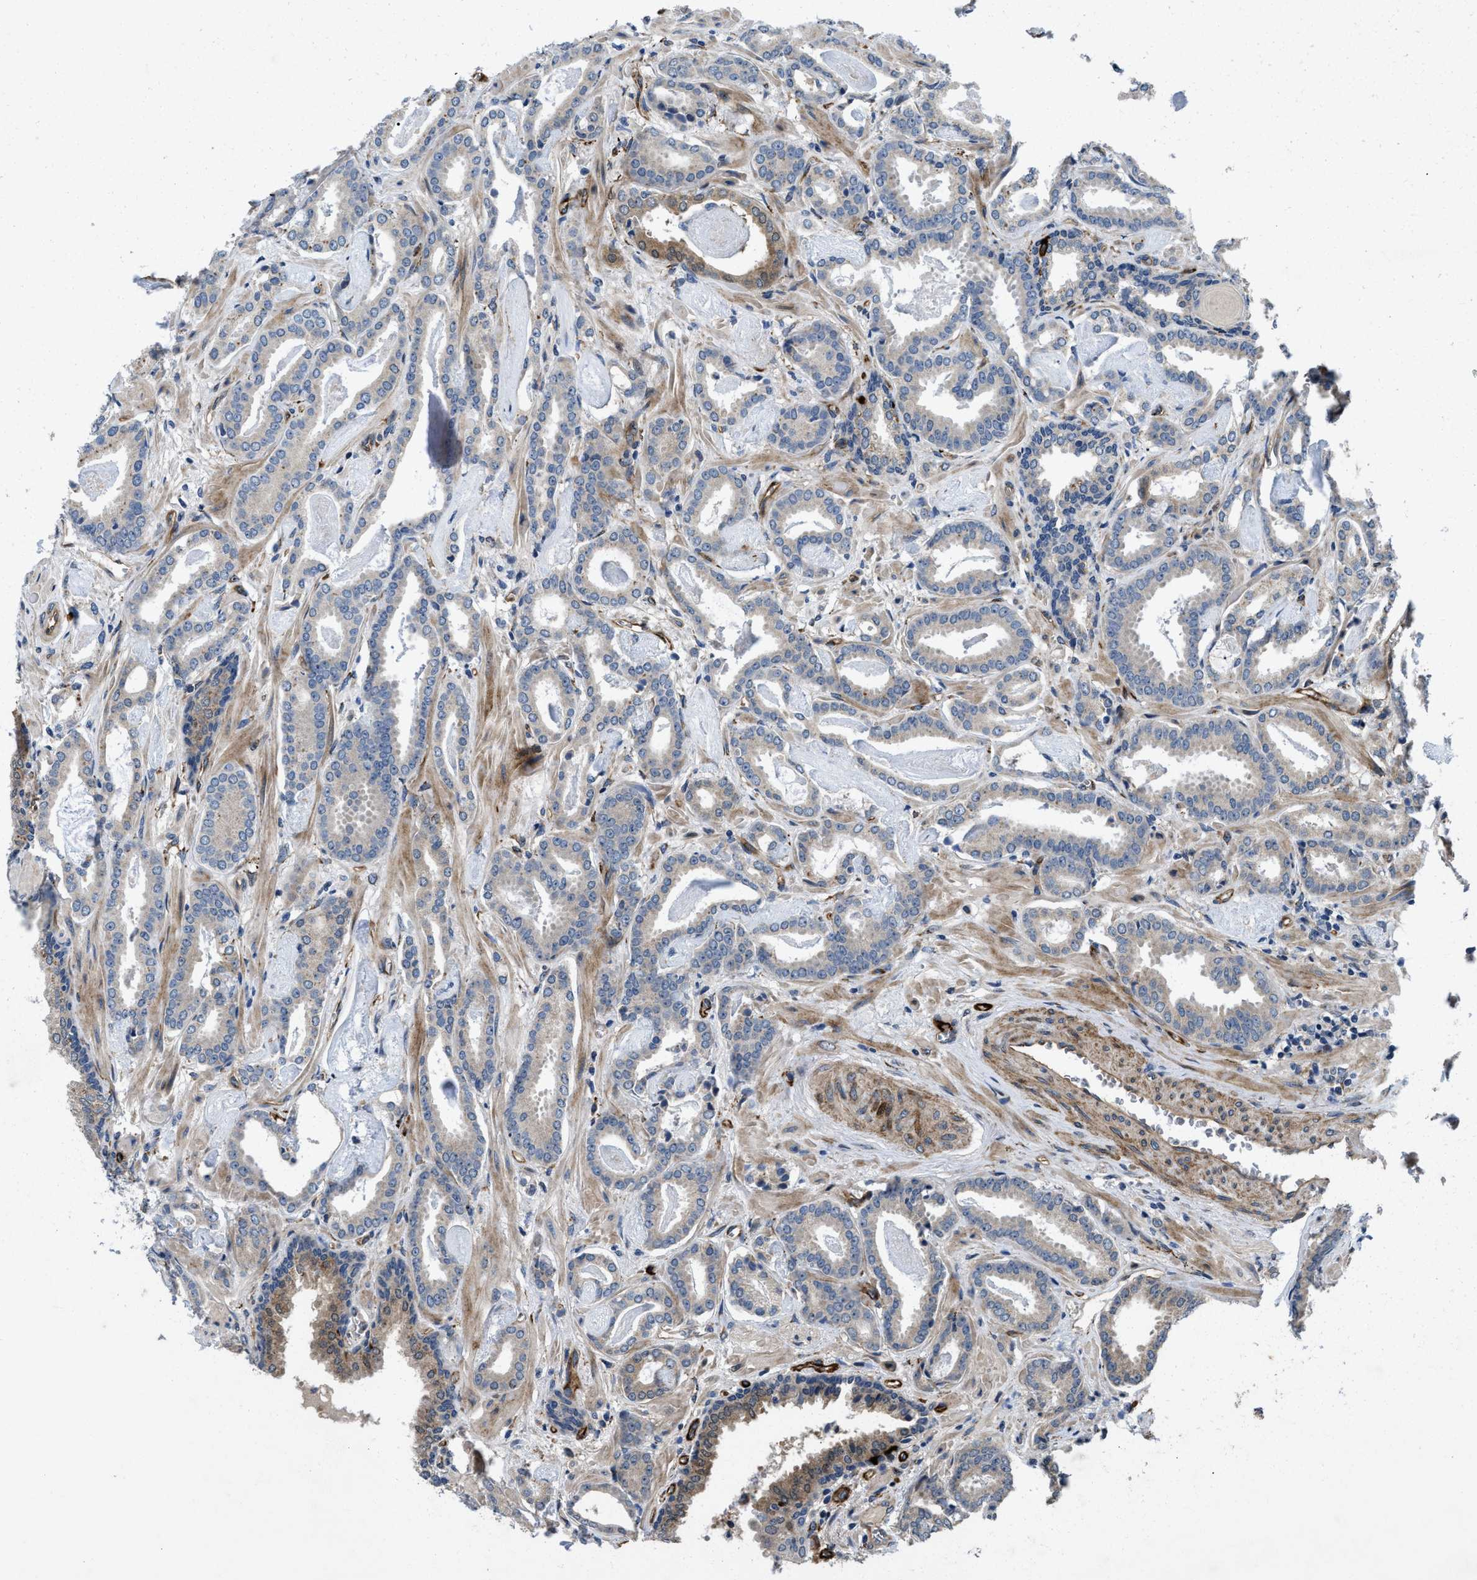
{"staining": {"intensity": "negative", "quantity": "none", "location": "none"}, "tissue": "prostate cancer", "cell_type": "Tumor cells", "image_type": "cancer", "snomed": [{"axis": "morphology", "description": "Adenocarcinoma, Low grade"}, {"axis": "topography", "description": "Prostate"}], "caption": "The image reveals no staining of tumor cells in low-grade adenocarcinoma (prostate). (Stains: DAB (3,3'-diaminobenzidine) immunohistochemistry (IHC) with hematoxylin counter stain, Microscopy: brightfield microscopy at high magnification).", "gene": "HSPA12B", "patient": {"sex": "male", "age": 53}}